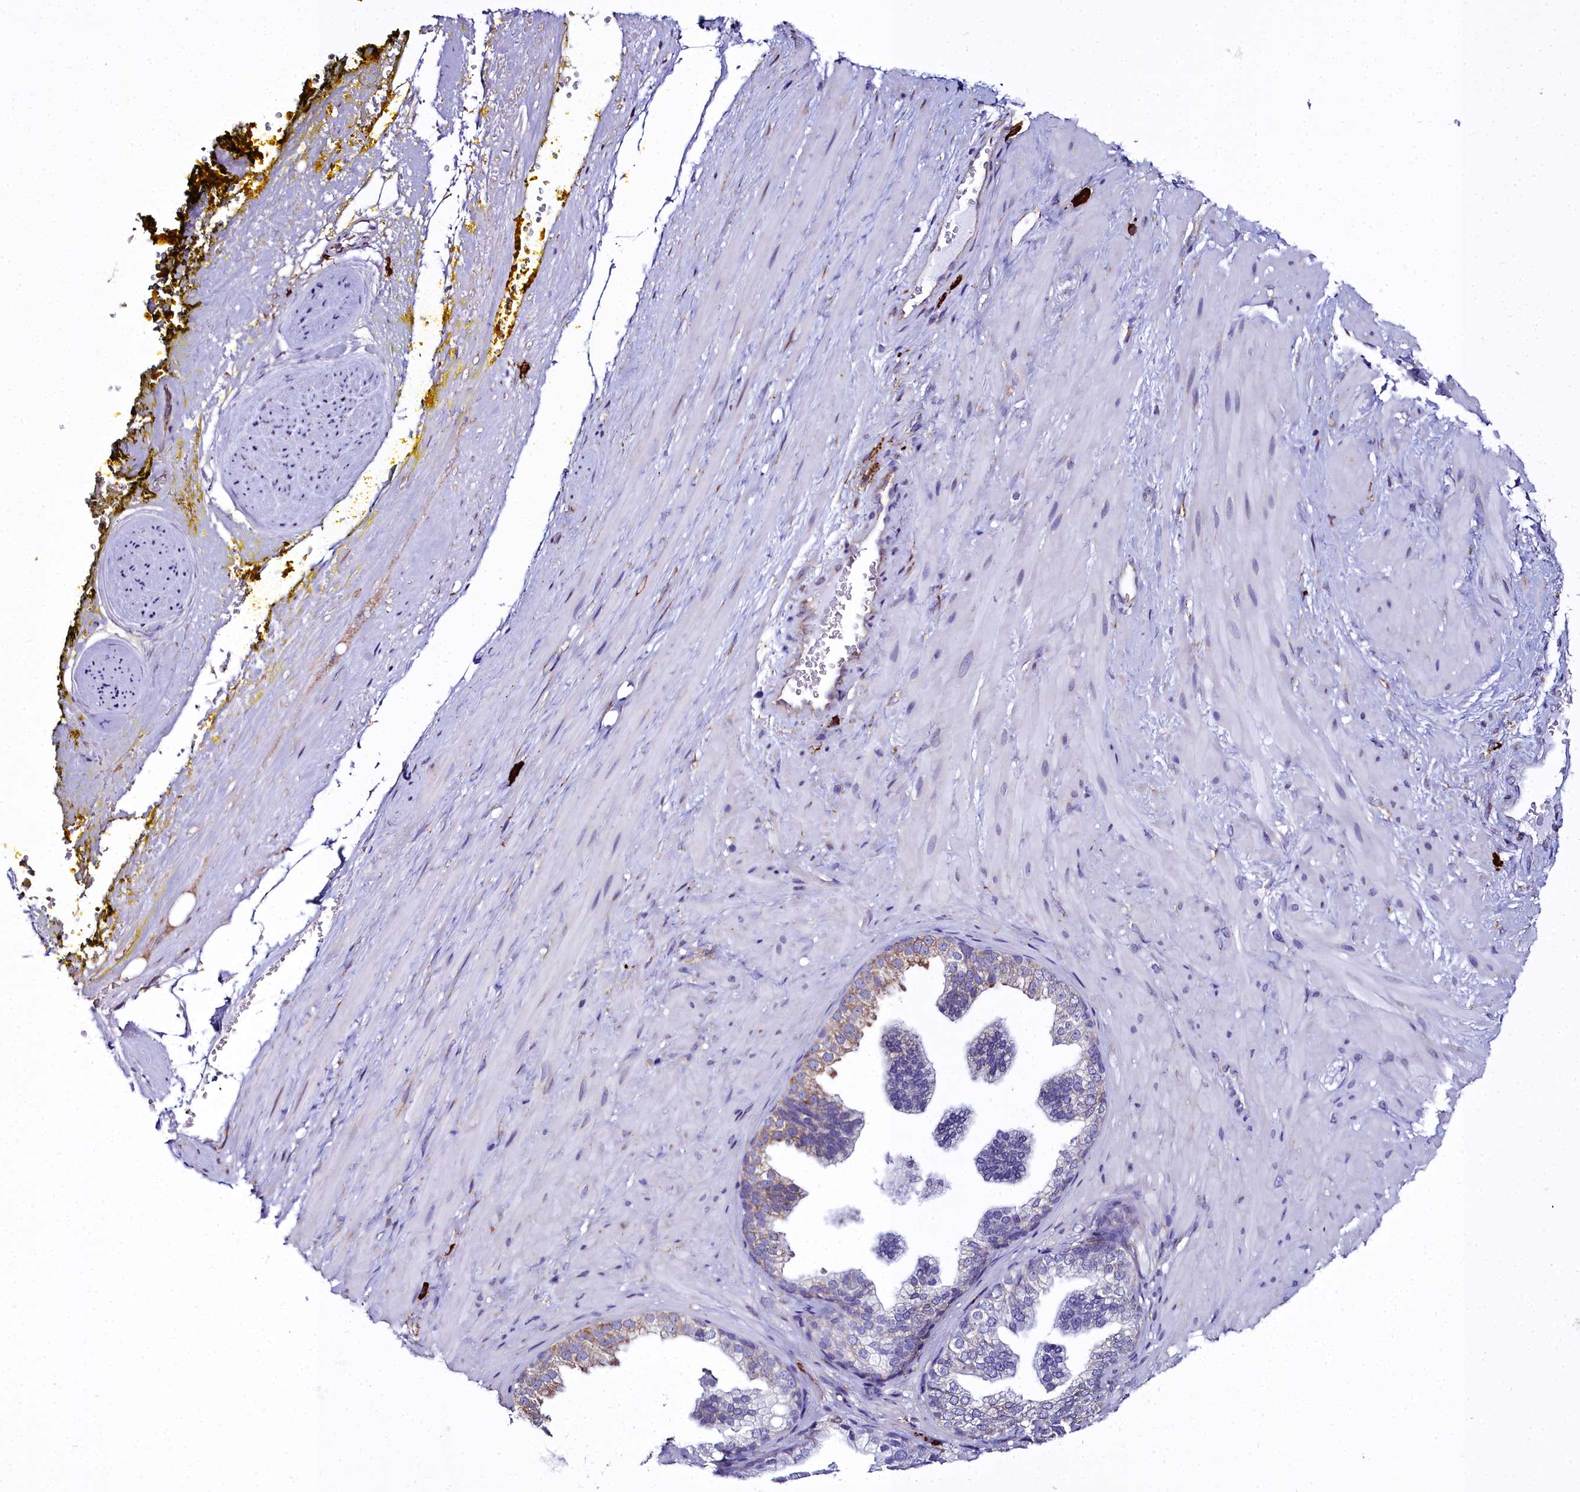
{"staining": {"intensity": "weak", "quantity": "25%-75%", "location": "nuclear"}, "tissue": "adipose tissue", "cell_type": "Adipocytes", "image_type": "normal", "snomed": [{"axis": "morphology", "description": "Normal tissue, NOS"}, {"axis": "morphology", "description": "Adenocarcinoma, Low grade"}, {"axis": "topography", "description": "Prostate"}, {"axis": "topography", "description": "Peripheral nerve tissue"}], "caption": "Immunohistochemistry (IHC) (DAB (3,3'-diaminobenzidine)) staining of normal human adipose tissue demonstrates weak nuclear protein expression in about 25%-75% of adipocytes.", "gene": "TXNDC5", "patient": {"sex": "male", "age": 63}}